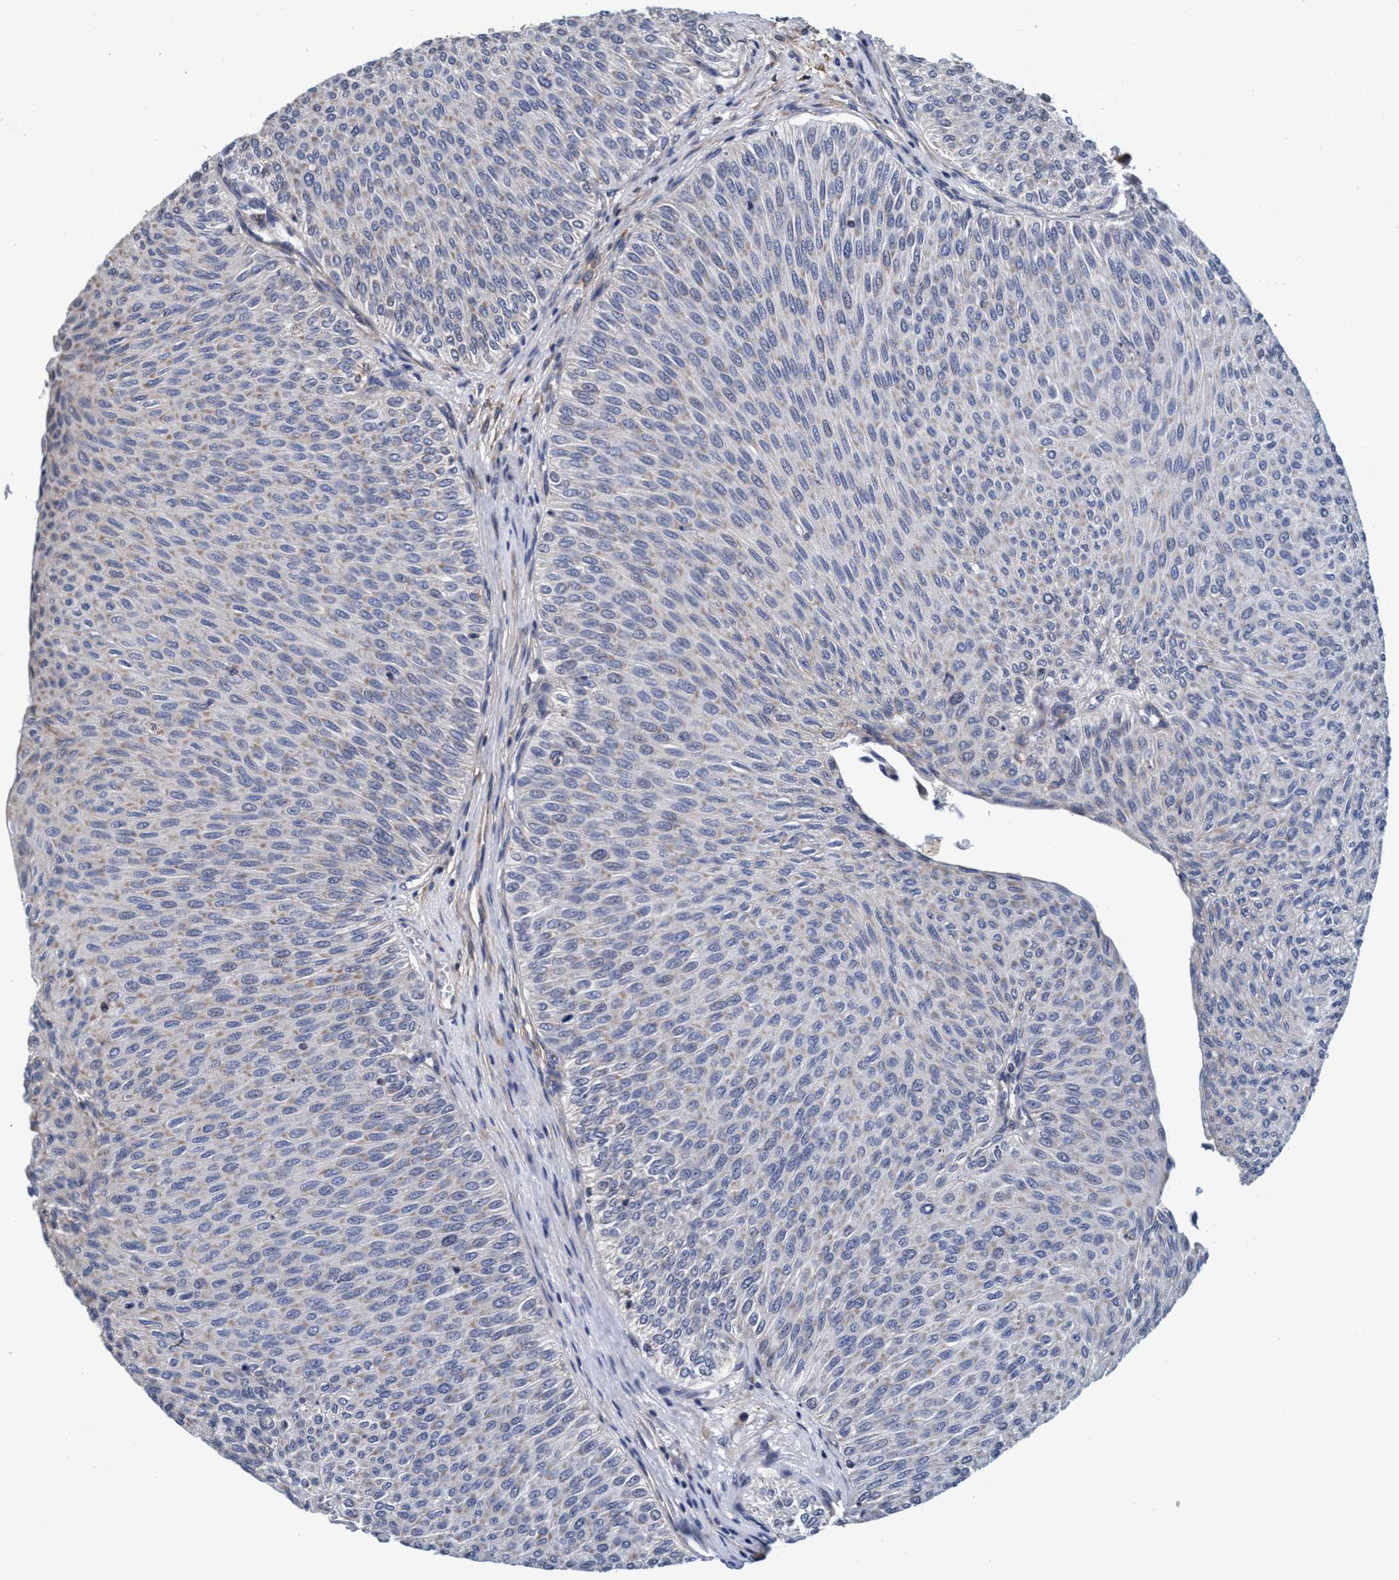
{"staining": {"intensity": "weak", "quantity": "25%-75%", "location": "cytoplasmic/membranous"}, "tissue": "urothelial cancer", "cell_type": "Tumor cells", "image_type": "cancer", "snomed": [{"axis": "morphology", "description": "Urothelial carcinoma, Low grade"}, {"axis": "topography", "description": "Urinary bladder"}], "caption": "Urothelial cancer was stained to show a protein in brown. There is low levels of weak cytoplasmic/membranous staining in about 25%-75% of tumor cells. The protein is stained brown, and the nuclei are stained in blue (DAB (3,3'-diaminobenzidine) IHC with brightfield microscopy, high magnification).", "gene": "CALCOCO2", "patient": {"sex": "male", "age": 78}}